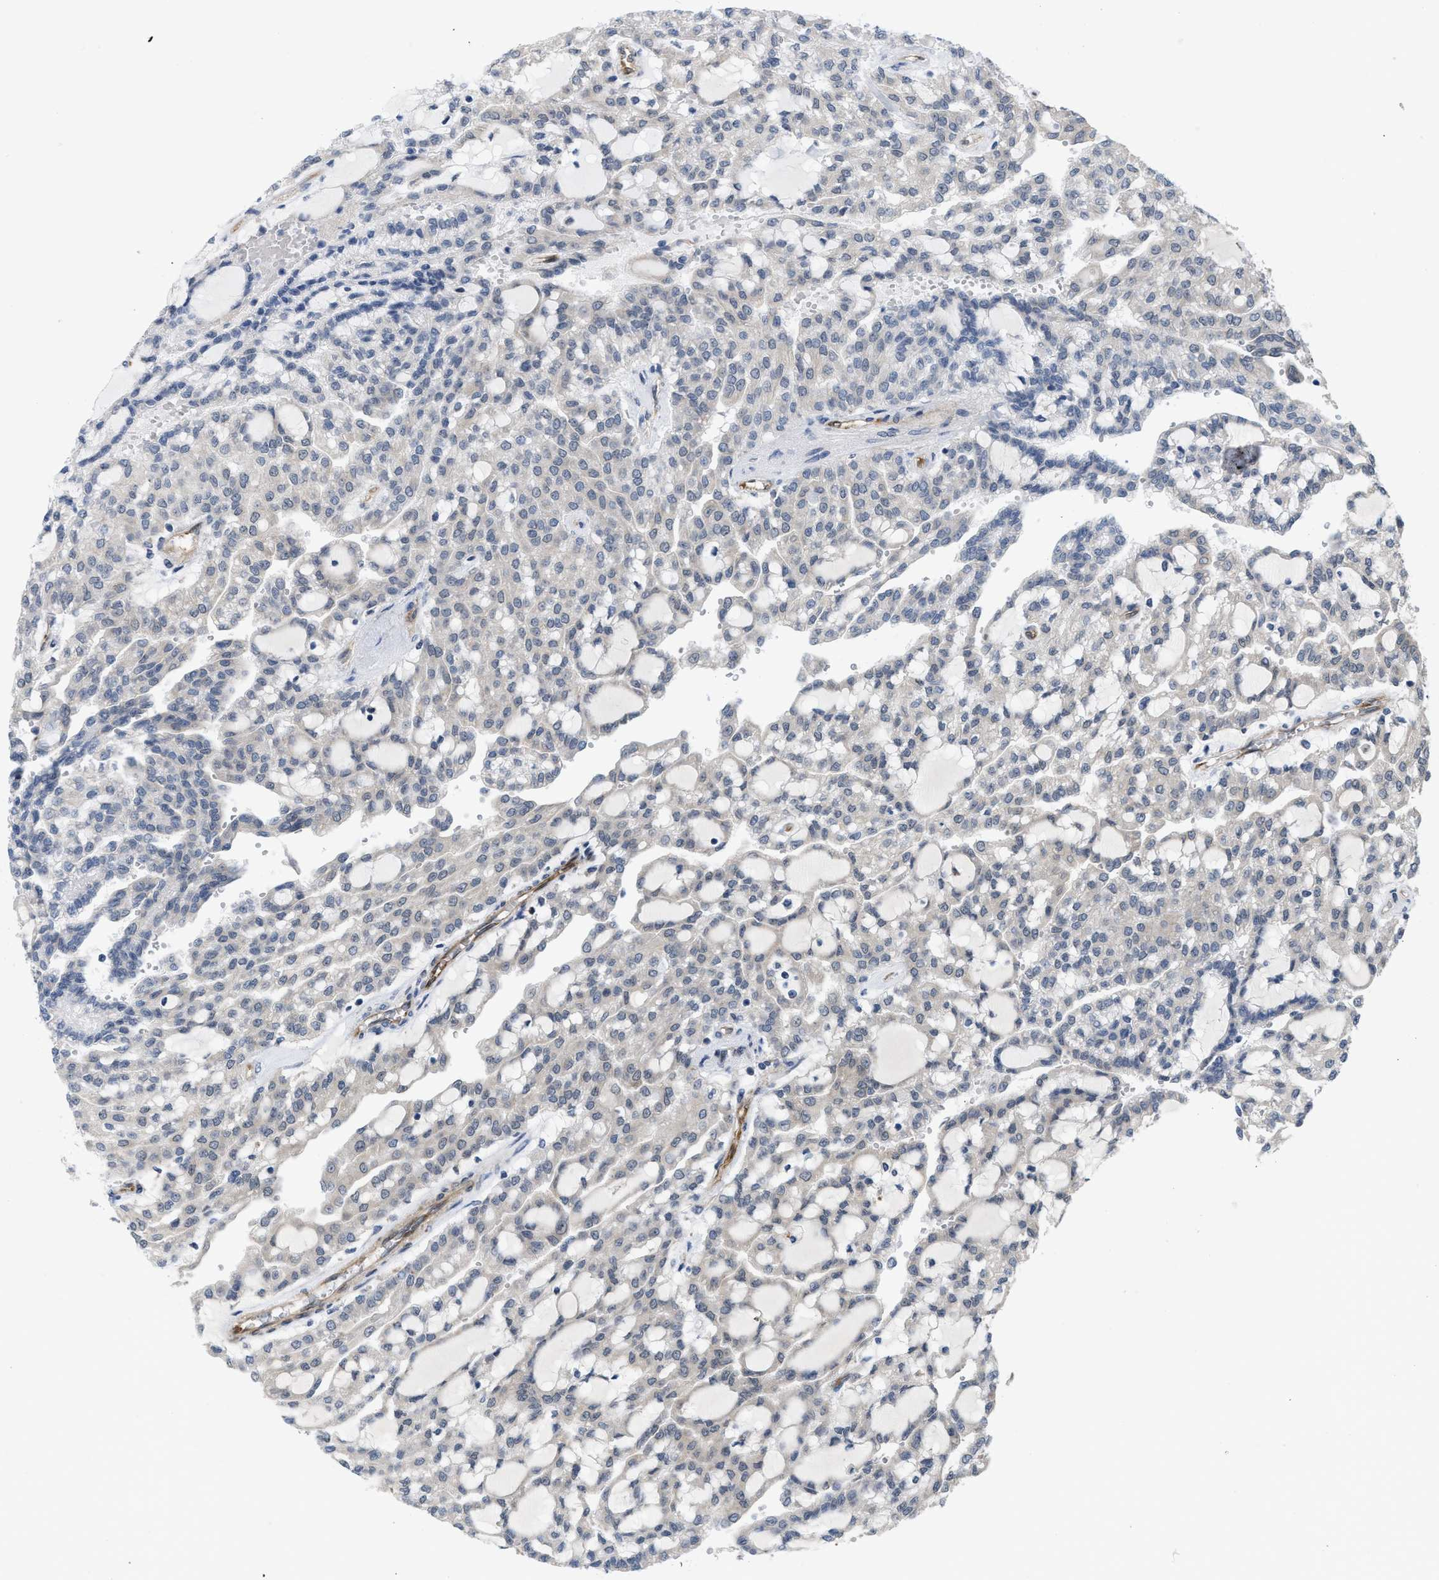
{"staining": {"intensity": "negative", "quantity": "none", "location": "none"}, "tissue": "renal cancer", "cell_type": "Tumor cells", "image_type": "cancer", "snomed": [{"axis": "morphology", "description": "Adenocarcinoma, NOS"}, {"axis": "topography", "description": "Kidney"}], "caption": "Immunohistochemical staining of human adenocarcinoma (renal) reveals no significant expression in tumor cells. (Brightfield microscopy of DAB (3,3'-diaminobenzidine) immunohistochemistry at high magnification).", "gene": "EOGT", "patient": {"sex": "male", "age": 63}}